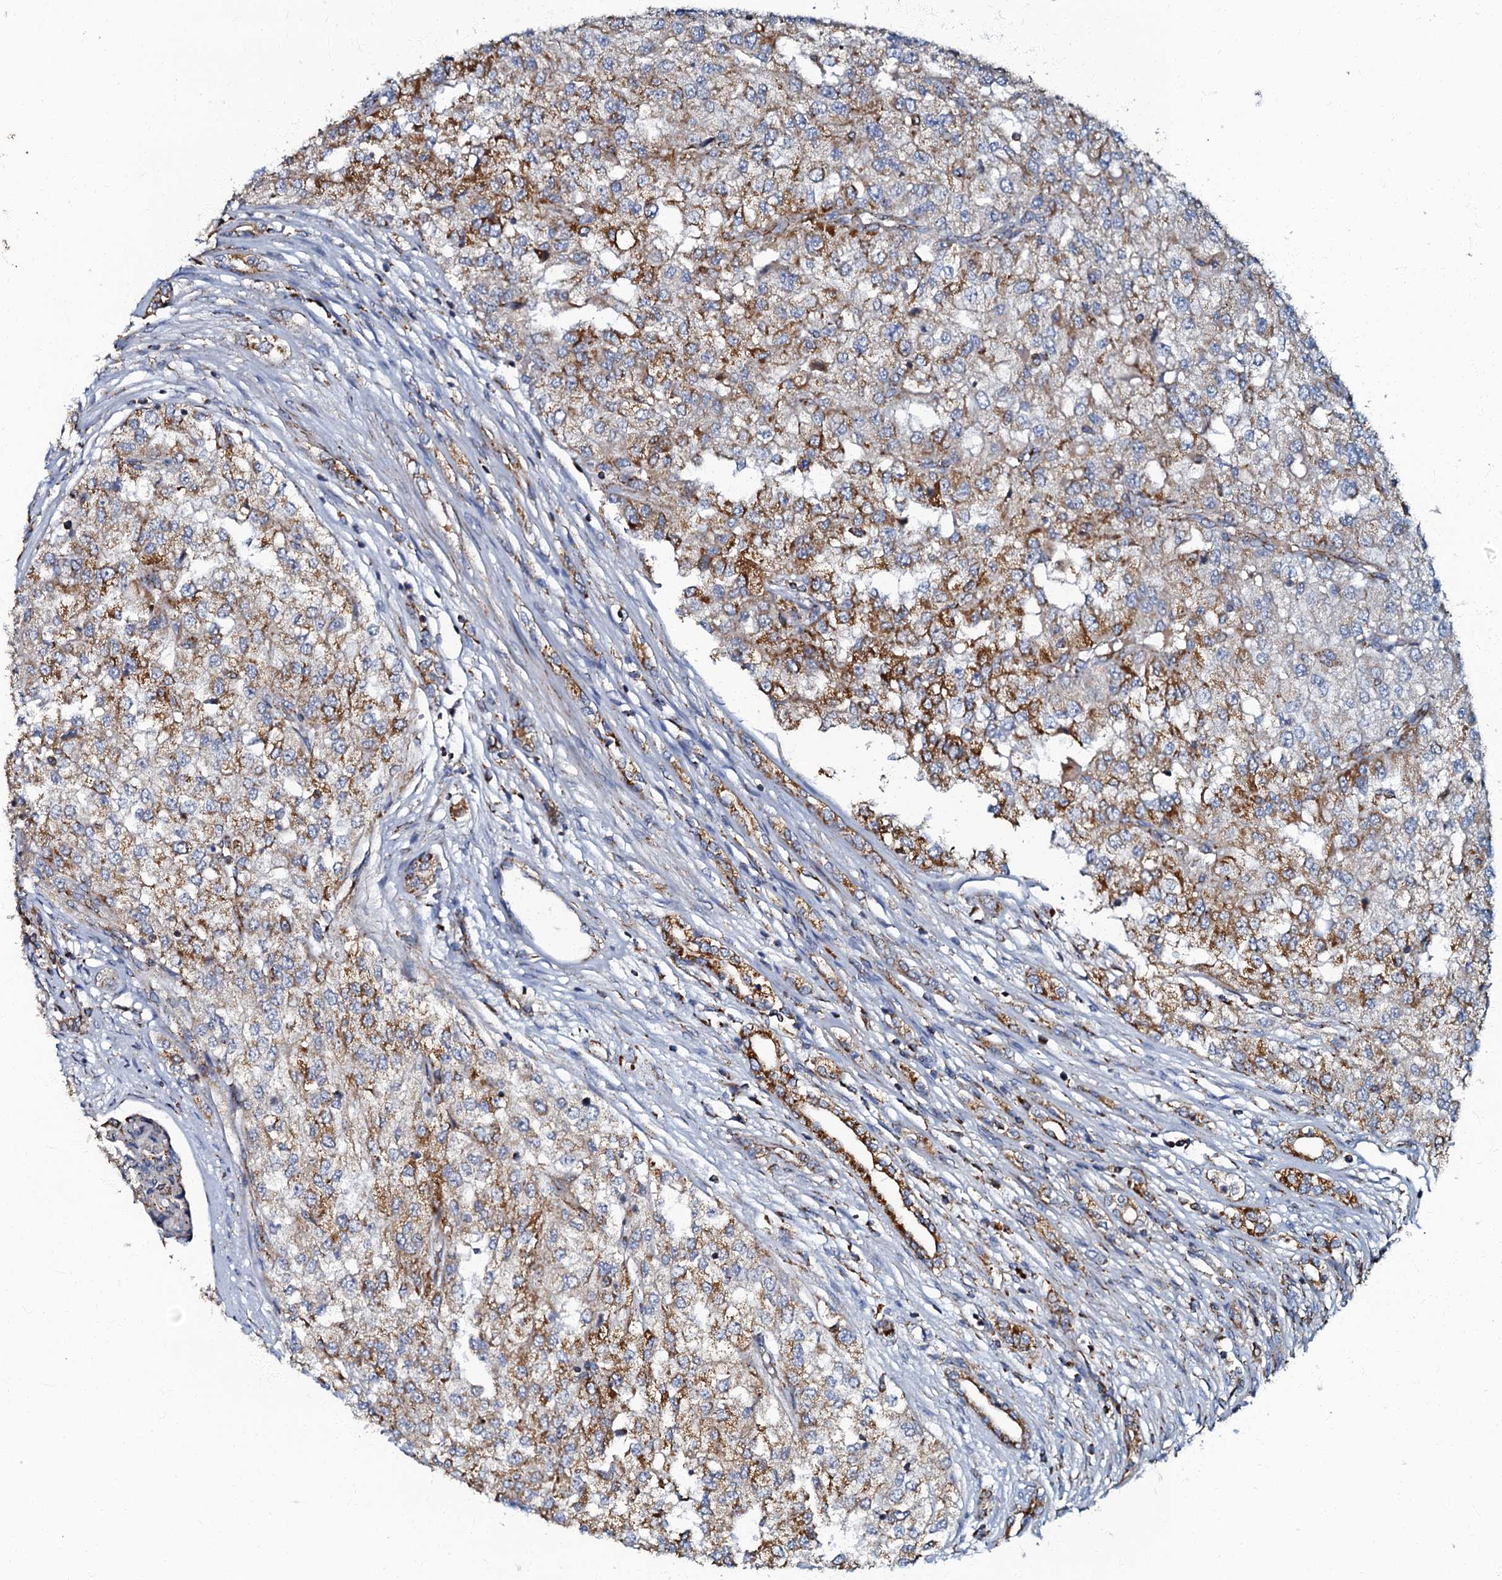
{"staining": {"intensity": "moderate", "quantity": ">75%", "location": "cytoplasmic/membranous"}, "tissue": "renal cancer", "cell_type": "Tumor cells", "image_type": "cancer", "snomed": [{"axis": "morphology", "description": "Adenocarcinoma, NOS"}, {"axis": "topography", "description": "Kidney"}], "caption": "Tumor cells show medium levels of moderate cytoplasmic/membranous positivity in about >75% of cells in renal cancer (adenocarcinoma). Nuclei are stained in blue.", "gene": "NDUFA12", "patient": {"sex": "female", "age": 54}}